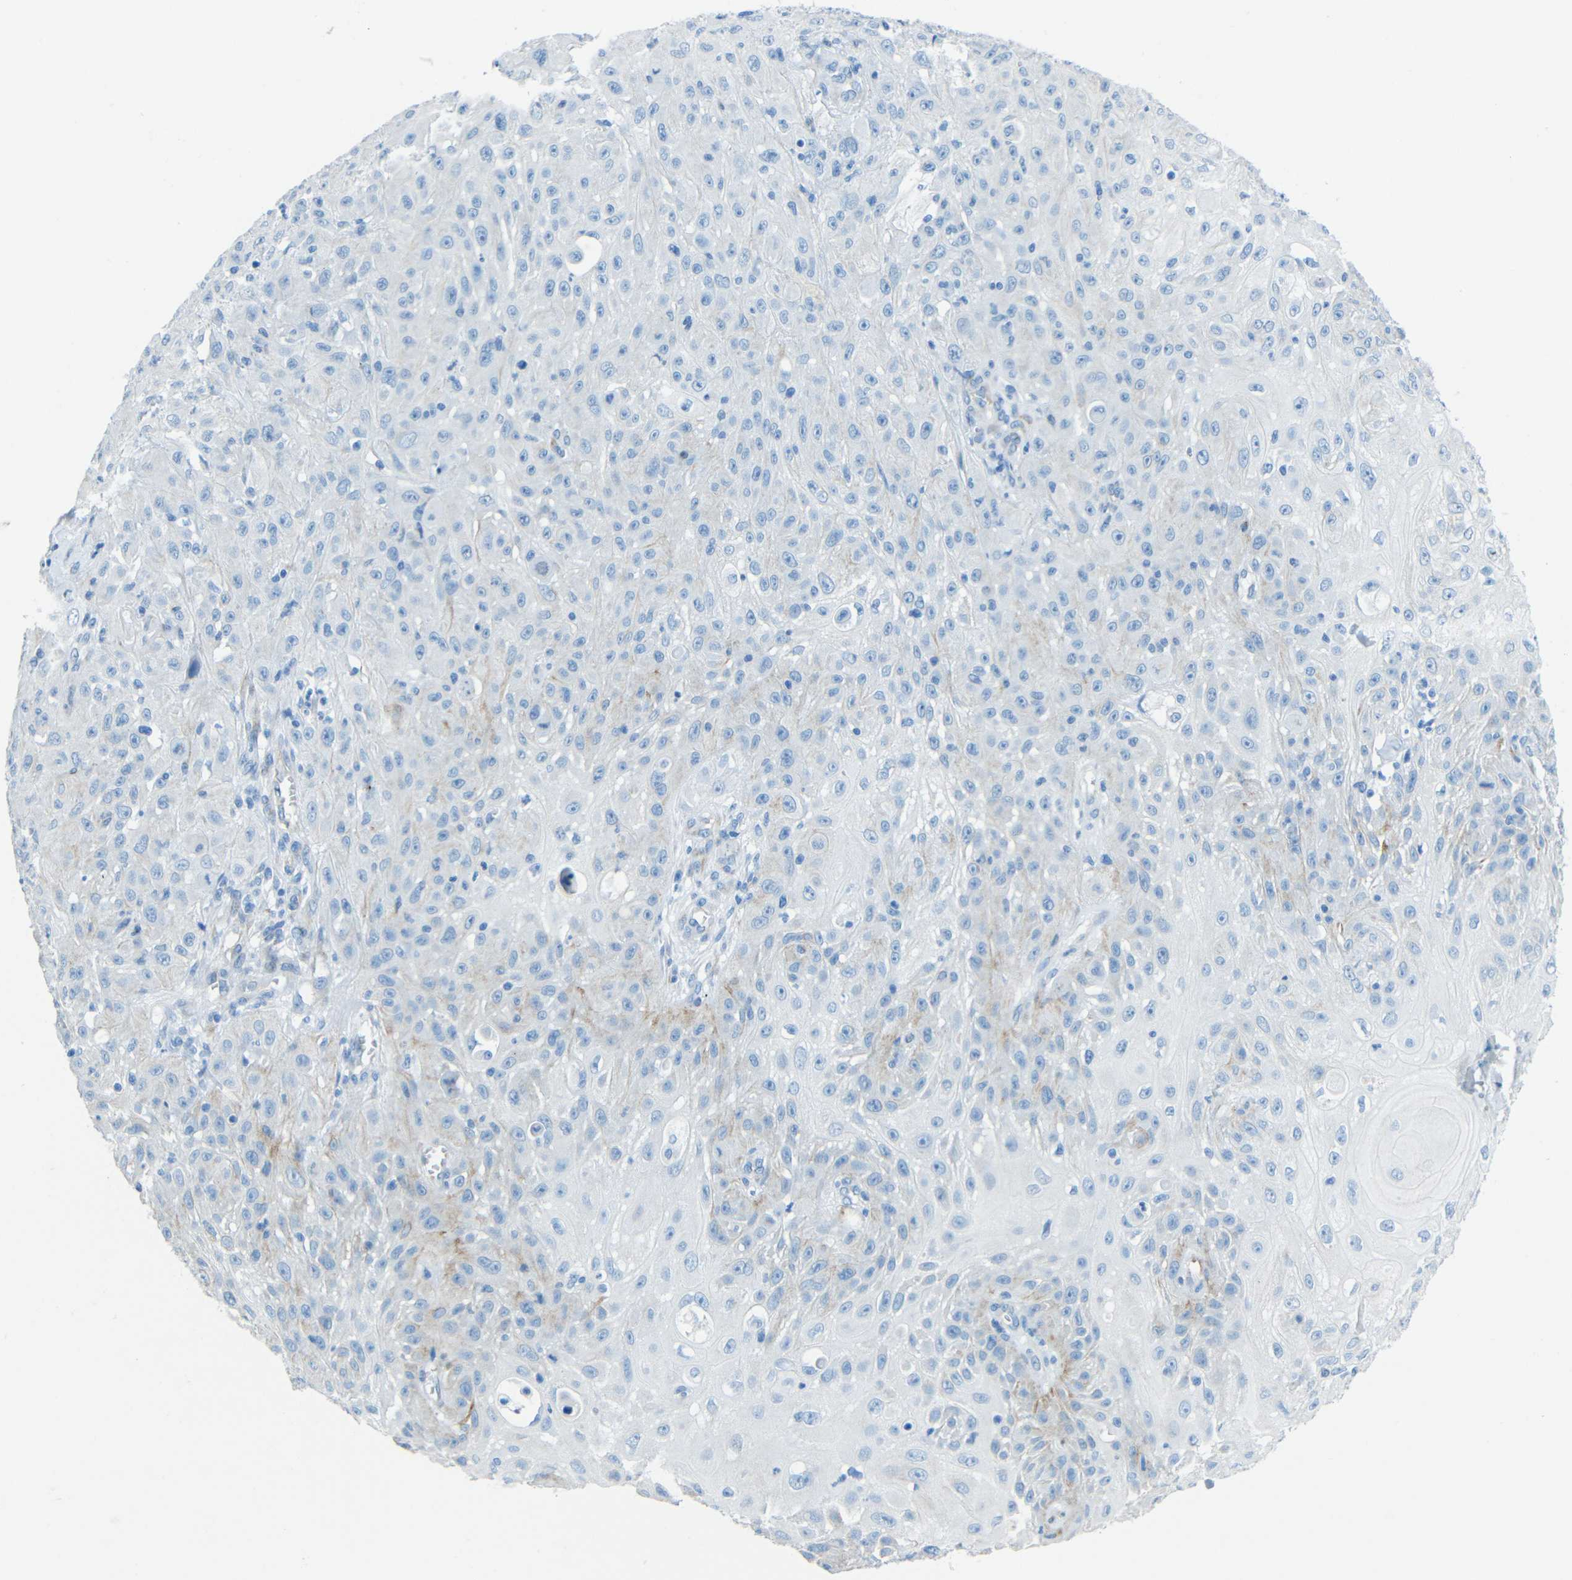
{"staining": {"intensity": "weak", "quantity": "<25%", "location": "cytoplasmic/membranous"}, "tissue": "skin cancer", "cell_type": "Tumor cells", "image_type": "cancer", "snomed": [{"axis": "morphology", "description": "Squamous cell carcinoma, NOS"}, {"axis": "topography", "description": "Skin"}], "caption": "Immunohistochemistry histopathology image of skin cancer stained for a protein (brown), which reveals no positivity in tumor cells. (Immunohistochemistry, brightfield microscopy, high magnification).", "gene": "TUBB4B", "patient": {"sex": "male", "age": 75}}